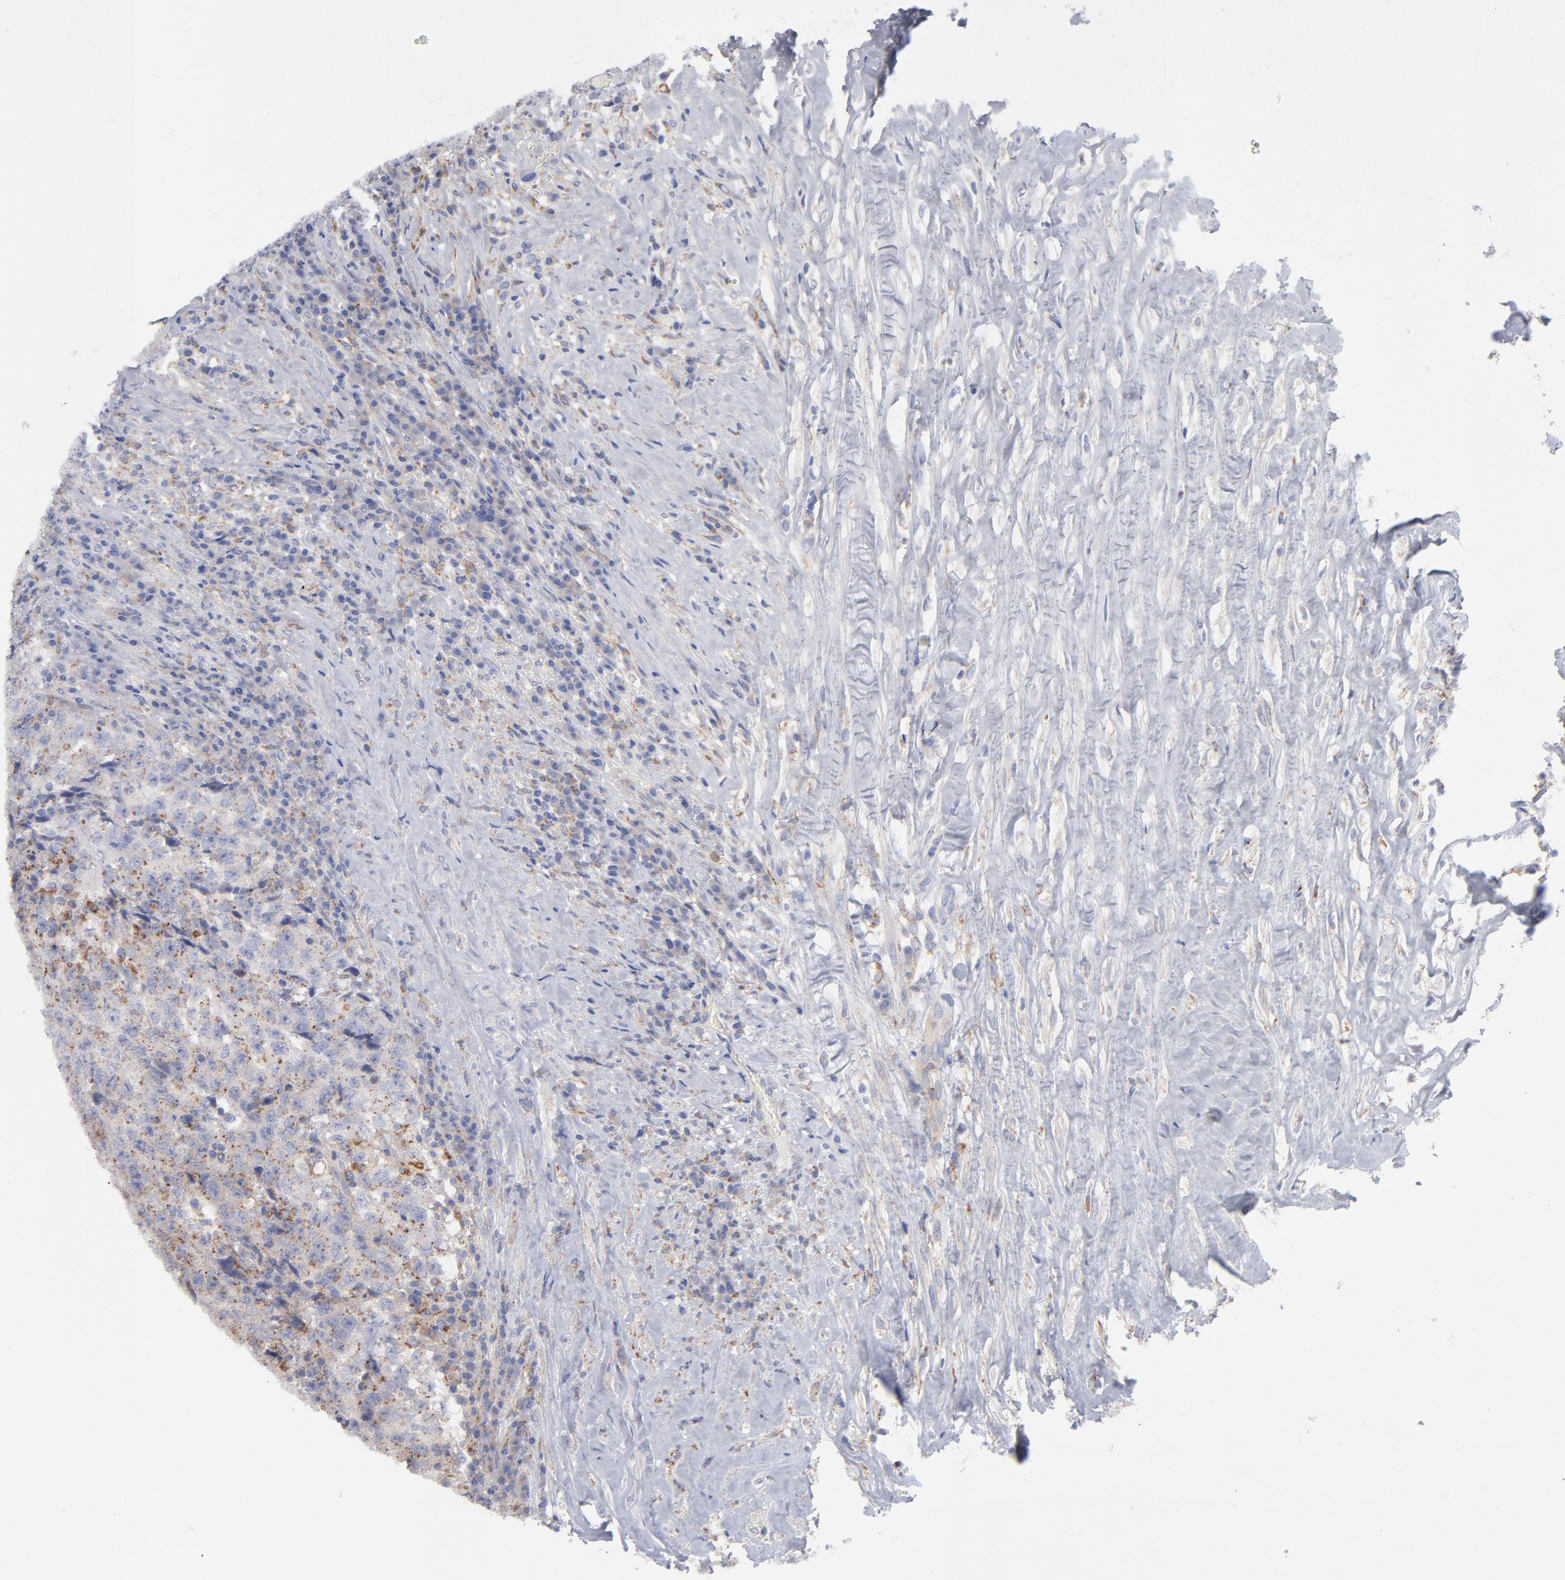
{"staining": {"intensity": "weak", "quantity": ">75%", "location": "cytoplasmic/membranous"}, "tissue": "testis cancer", "cell_type": "Tumor cells", "image_type": "cancer", "snomed": [{"axis": "morphology", "description": "Necrosis, NOS"}, {"axis": "morphology", "description": "Carcinoma, Embryonal, NOS"}, {"axis": "topography", "description": "Testis"}], "caption": "The photomicrograph exhibits a brown stain indicating the presence of a protein in the cytoplasmic/membranous of tumor cells in testis cancer.", "gene": "RRAGB", "patient": {"sex": "male", "age": 19}}